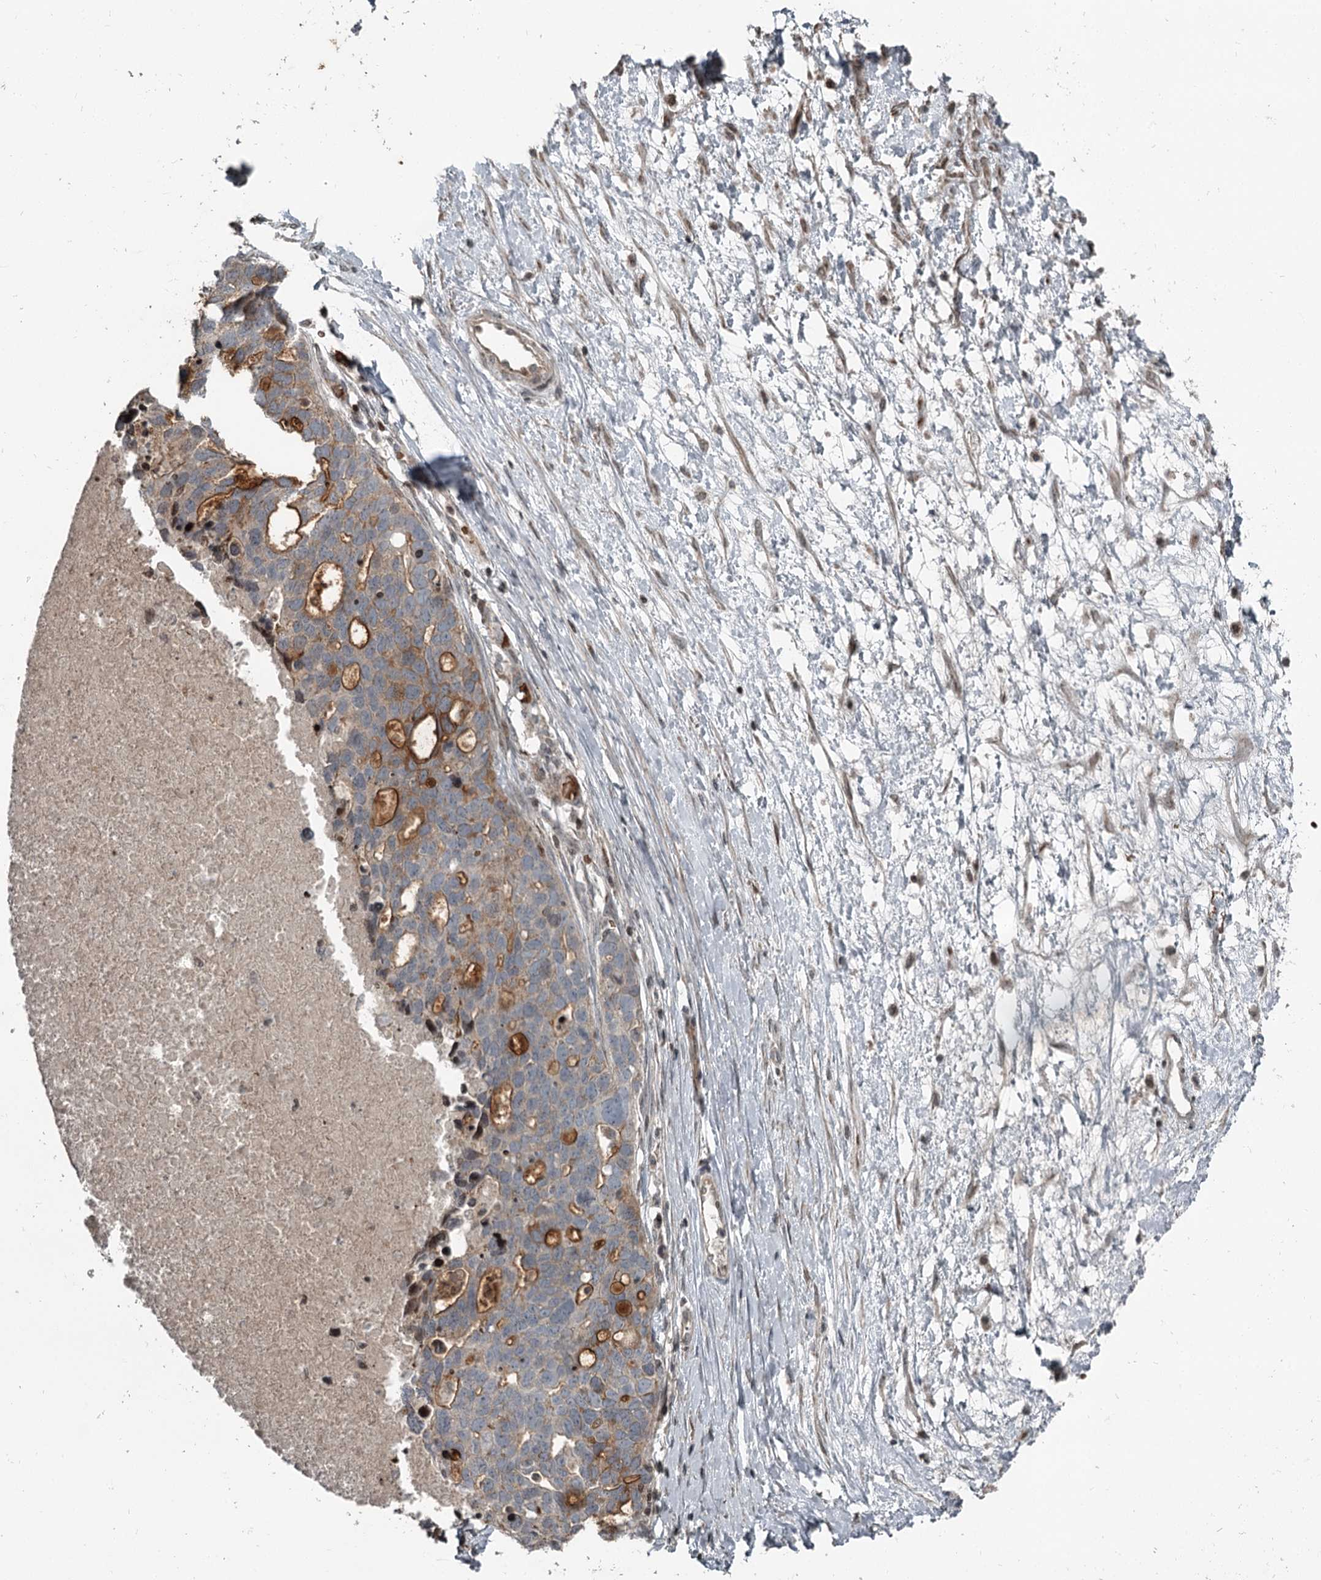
{"staining": {"intensity": "moderate", "quantity": ">75%", "location": "cytoplasmic/membranous"}, "tissue": "ovarian cancer", "cell_type": "Tumor cells", "image_type": "cancer", "snomed": [{"axis": "morphology", "description": "Cystadenocarcinoma, serous, NOS"}, {"axis": "topography", "description": "Ovary"}], "caption": "Immunohistochemistry histopathology image of neoplastic tissue: ovarian cancer (serous cystadenocarcinoma) stained using IHC reveals medium levels of moderate protein expression localized specifically in the cytoplasmic/membranous of tumor cells, appearing as a cytoplasmic/membranous brown color.", "gene": "RASSF8", "patient": {"sex": "female", "age": 54}}